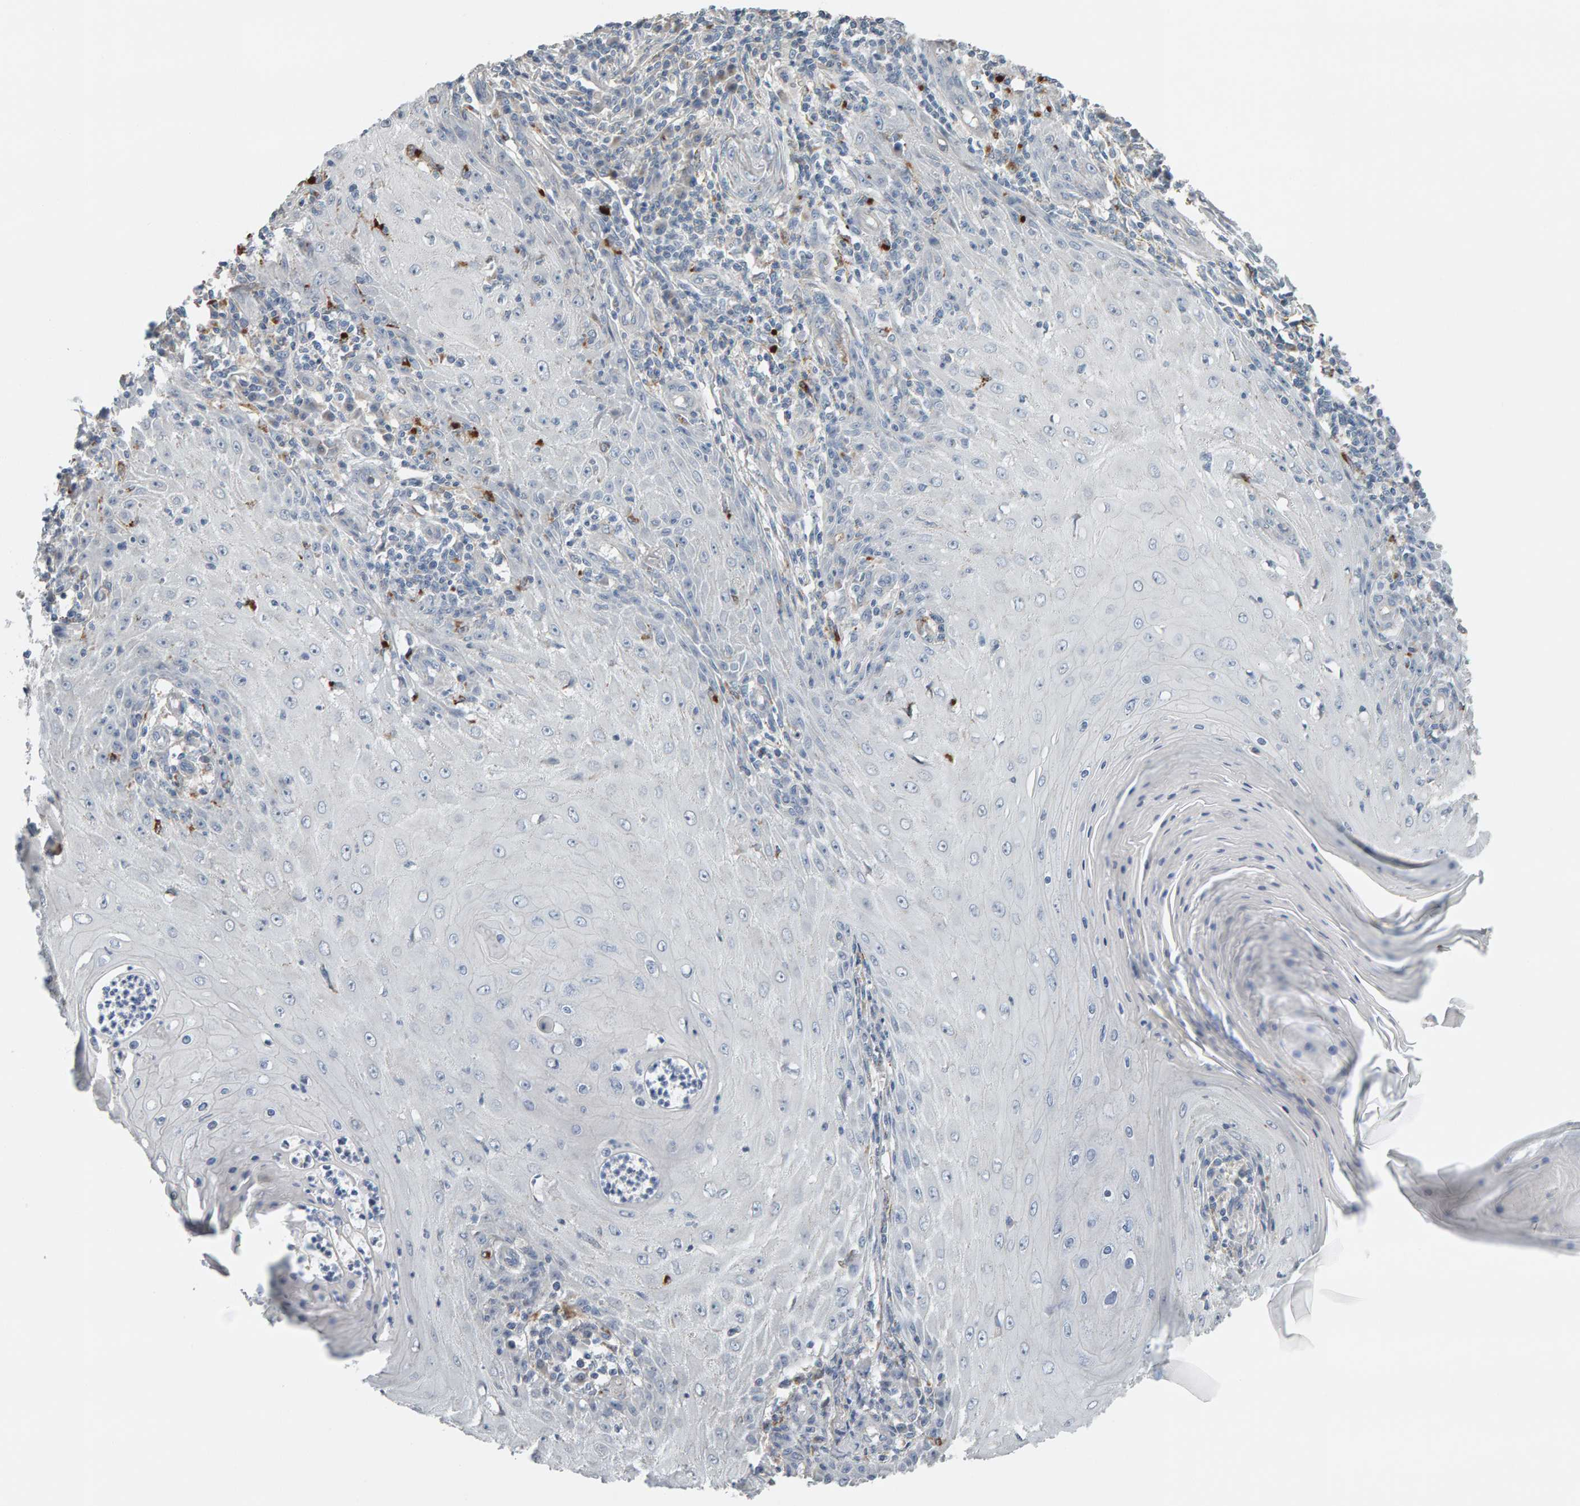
{"staining": {"intensity": "negative", "quantity": "none", "location": "none"}, "tissue": "skin cancer", "cell_type": "Tumor cells", "image_type": "cancer", "snomed": [{"axis": "morphology", "description": "Squamous cell carcinoma, NOS"}, {"axis": "topography", "description": "Skin"}], "caption": "There is no significant expression in tumor cells of skin cancer.", "gene": "IPPK", "patient": {"sex": "female", "age": 73}}